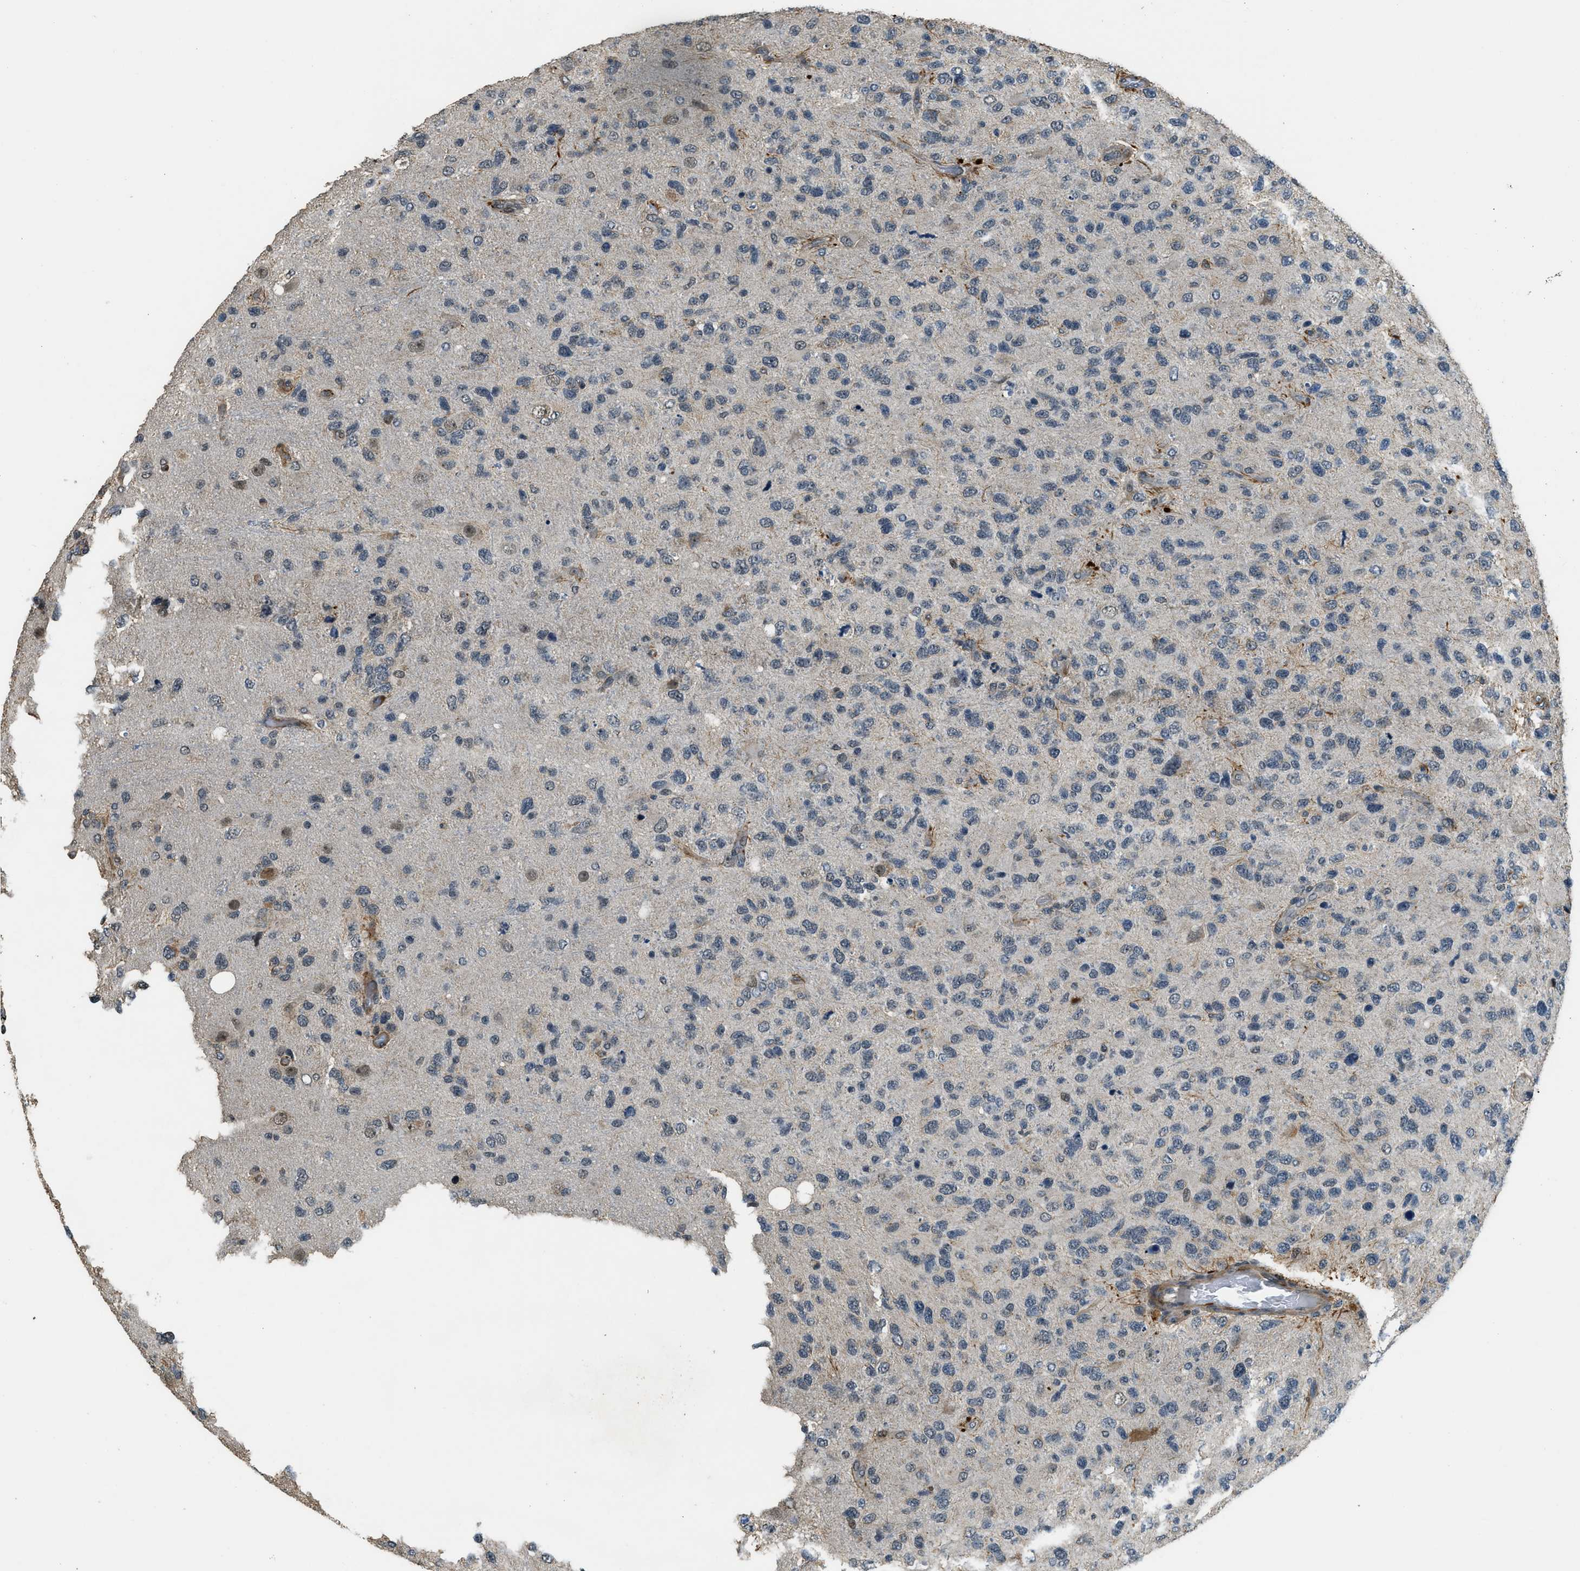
{"staining": {"intensity": "weak", "quantity": "<25%", "location": "cytoplasmic/membranous,nuclear"}, "tissue": "glioma", "cell_type": "Tumor cells", "image_type": "cancer", "snomed": [{"axis": "morphology", "description": "Glioma, malignant, High grade"}, {"axis": "topography", "description": "Brain"}], "caption": "Glioma stained for a protein using immunohistochemistry exhibits no positivity tumor cells.", "gene": "MED21", "patient": {"sex": "female", "age": 58}}